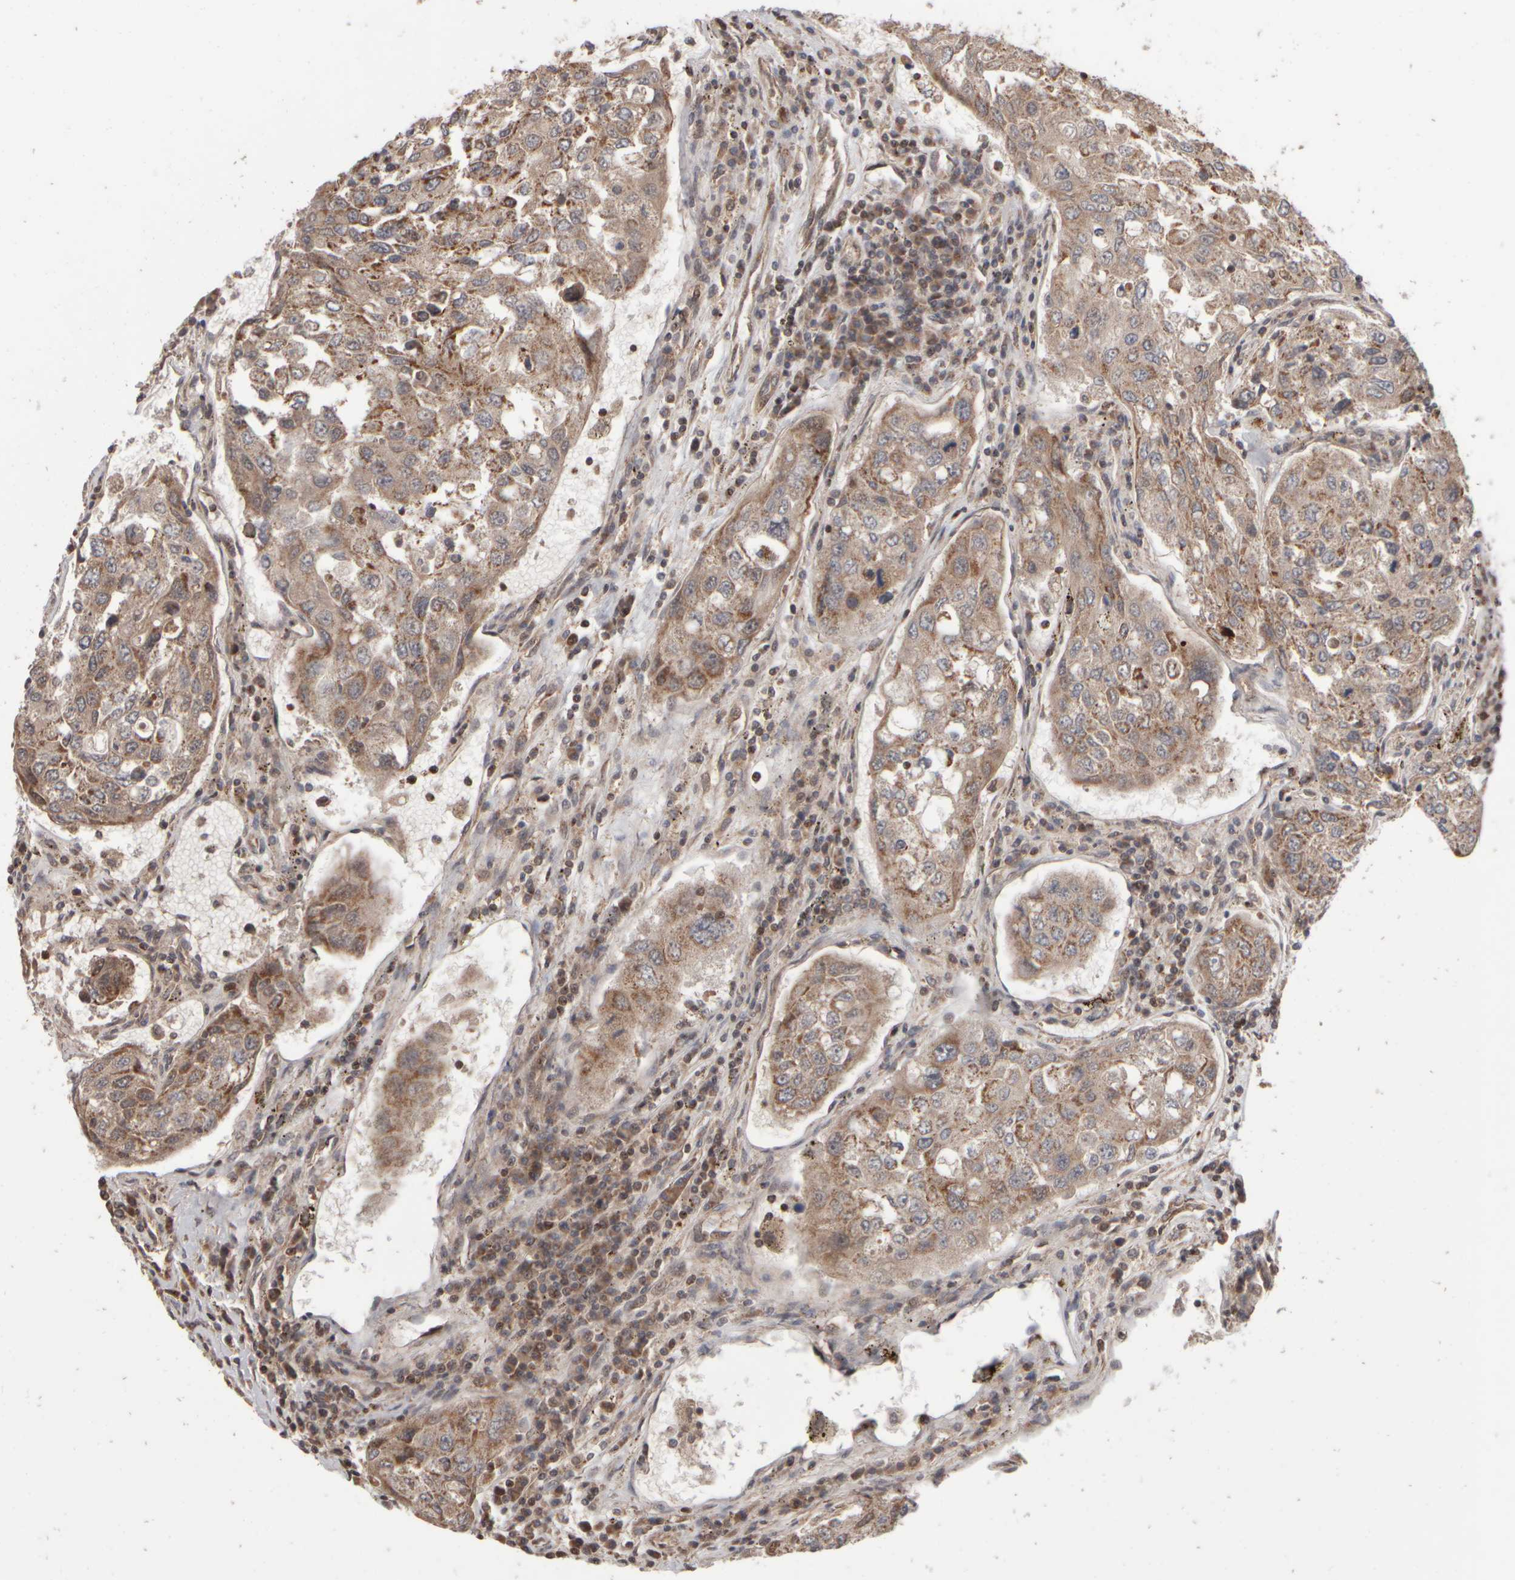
{"staining": {"intensity": "weak", "quantity": ">75%", "location": "cytoplasmic/membranous"}, "tissue": "urothelial cancer", "cell_type": "Tumor cells", "image_type": "cancer", "snomed": [{"axis": "morphology", "description": "Urothelial carcinoma, High grade"}, {"axis": "topography", "description": "Lymph node"}, {"axis": "topography", "description": "Urinary bladder"}], "caption": "High-grade urothelial carcinoma stained for a protein shows weak cytoplasmic/membranous positivity in tumor cells.", "gene": "ABHD11", "patient": {"sex": "male", "age": 51}}